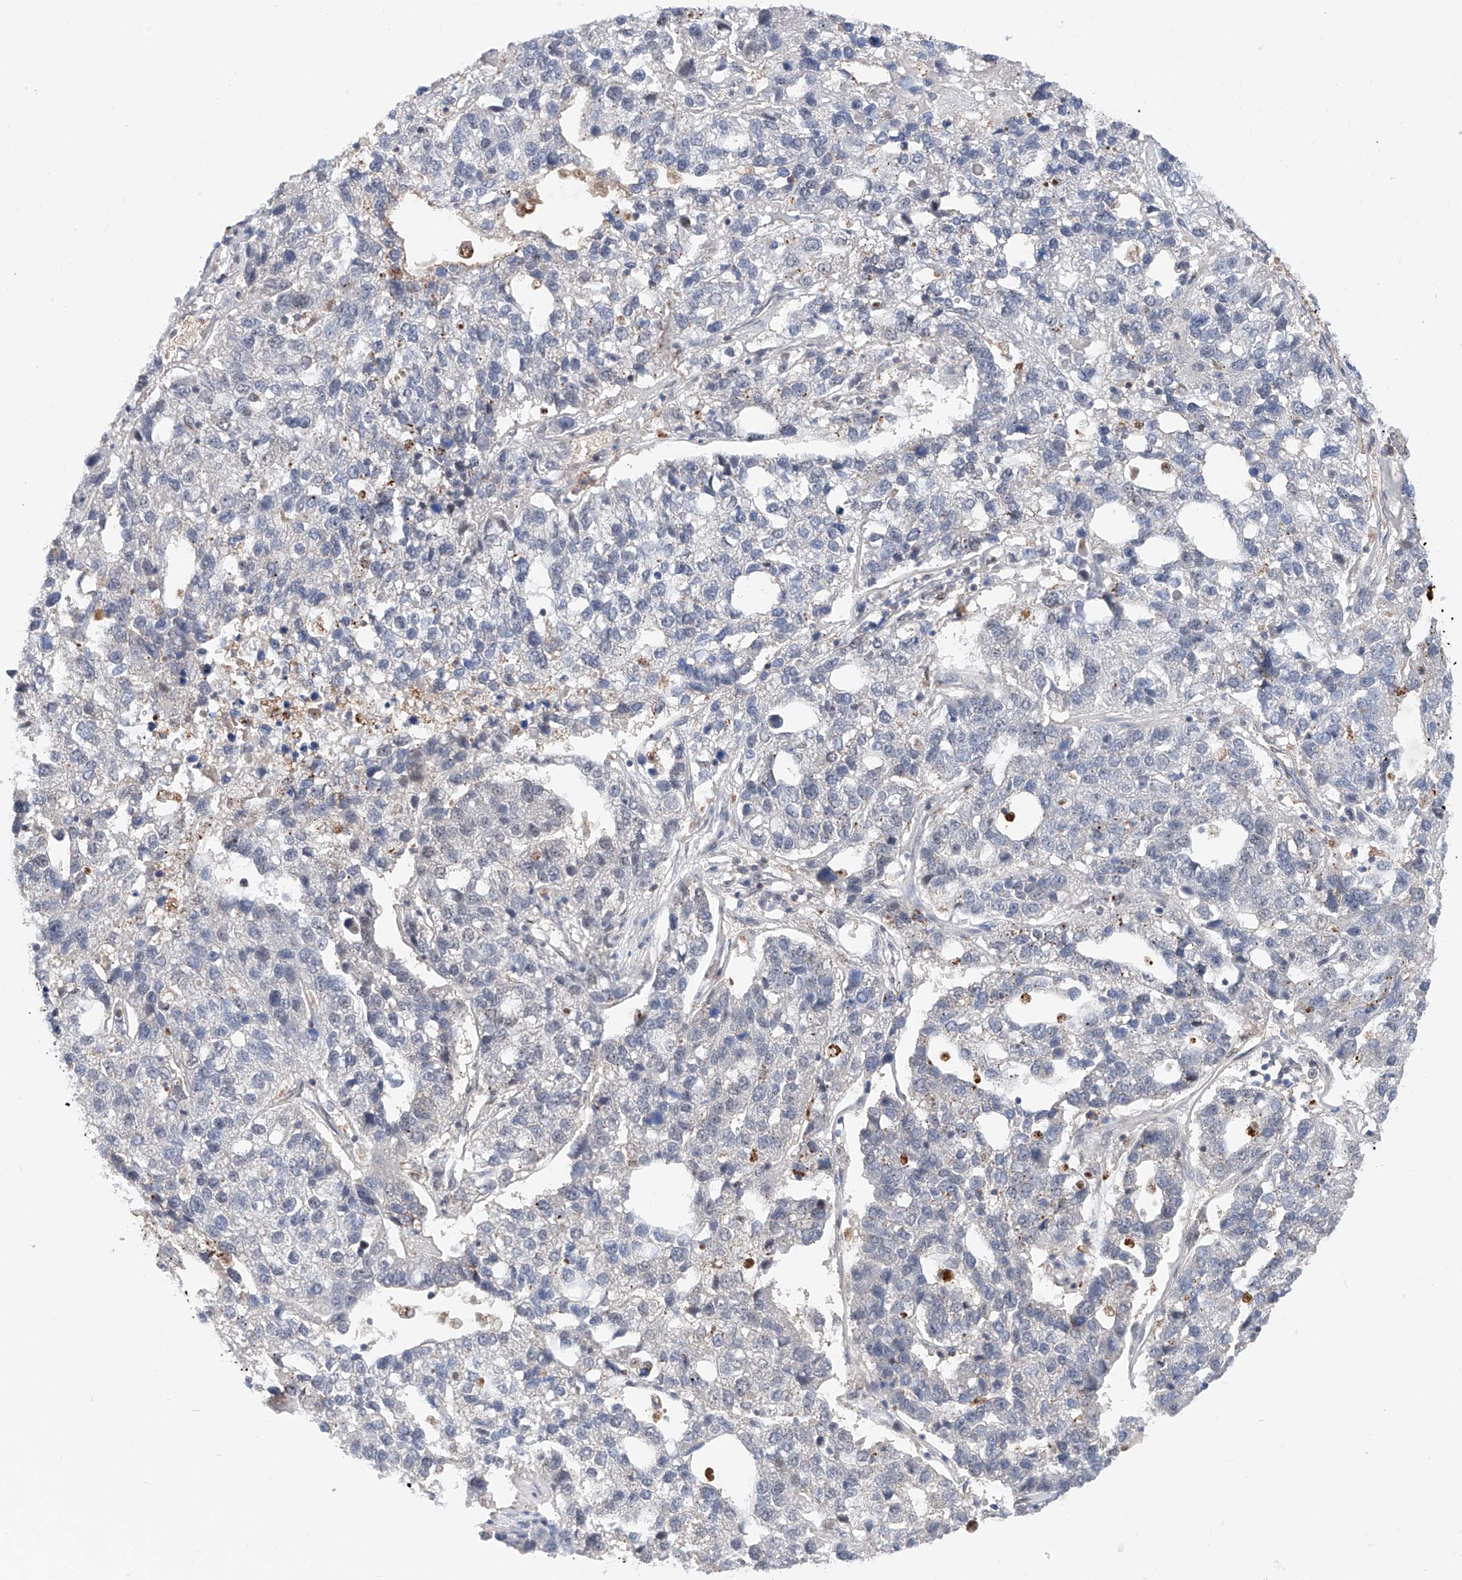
{"staining": {"intensity": "negative", "quantity": "none", "location": "none"}, "tissue": "pancreatic cancer", "cell_type": "Tumor cells", "image_type": "cancer", "snomed": [{"axis": "morphology", "description": "Adenocarcinoma, NOS"}, {"axis": "topography", "description": "Pancreas"}], "caption": "Immunohistochemistry (IHC) image of human pancreatic adenocarcinoma stained for a protein (brown), which shows no staining in tumor cells.", "gene": "SNRNP200", "patient": {"sex": "female", "age": 61}}